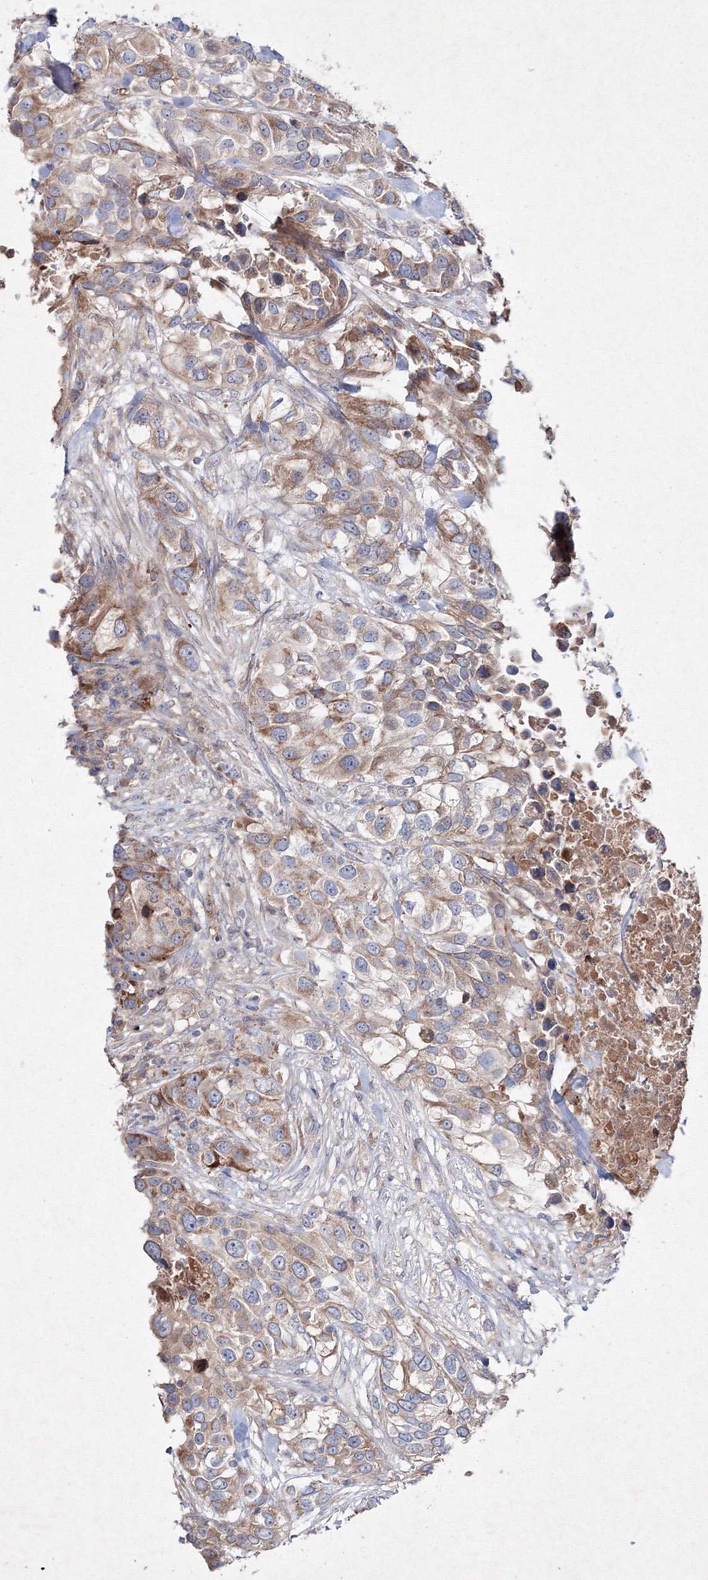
{"staining": {"intensity": "moderate", "quantity": ">75%", "location": "cytoplasmic/membranous"}, "tissue": "urothelial cancer", "cell_type": "Tumor cells", "image_type": "cancer", "snomed": [{"axis": "morphology", "description": "Urothelial carcinoma, High grade"}, {"axis": "topography", "description": "Urinary bladder"}], "caption": "Immunohistochemical staining of human urothelial carcinoma (high-grade) exhibits moderate cytoplasmic/membranous protein staining in about >75% of tumor cells. The protein is shown in brown color, while the nuclei are stained blue.", "gene": "GFM1", "patient": {"sex": "female", "age": 80}}